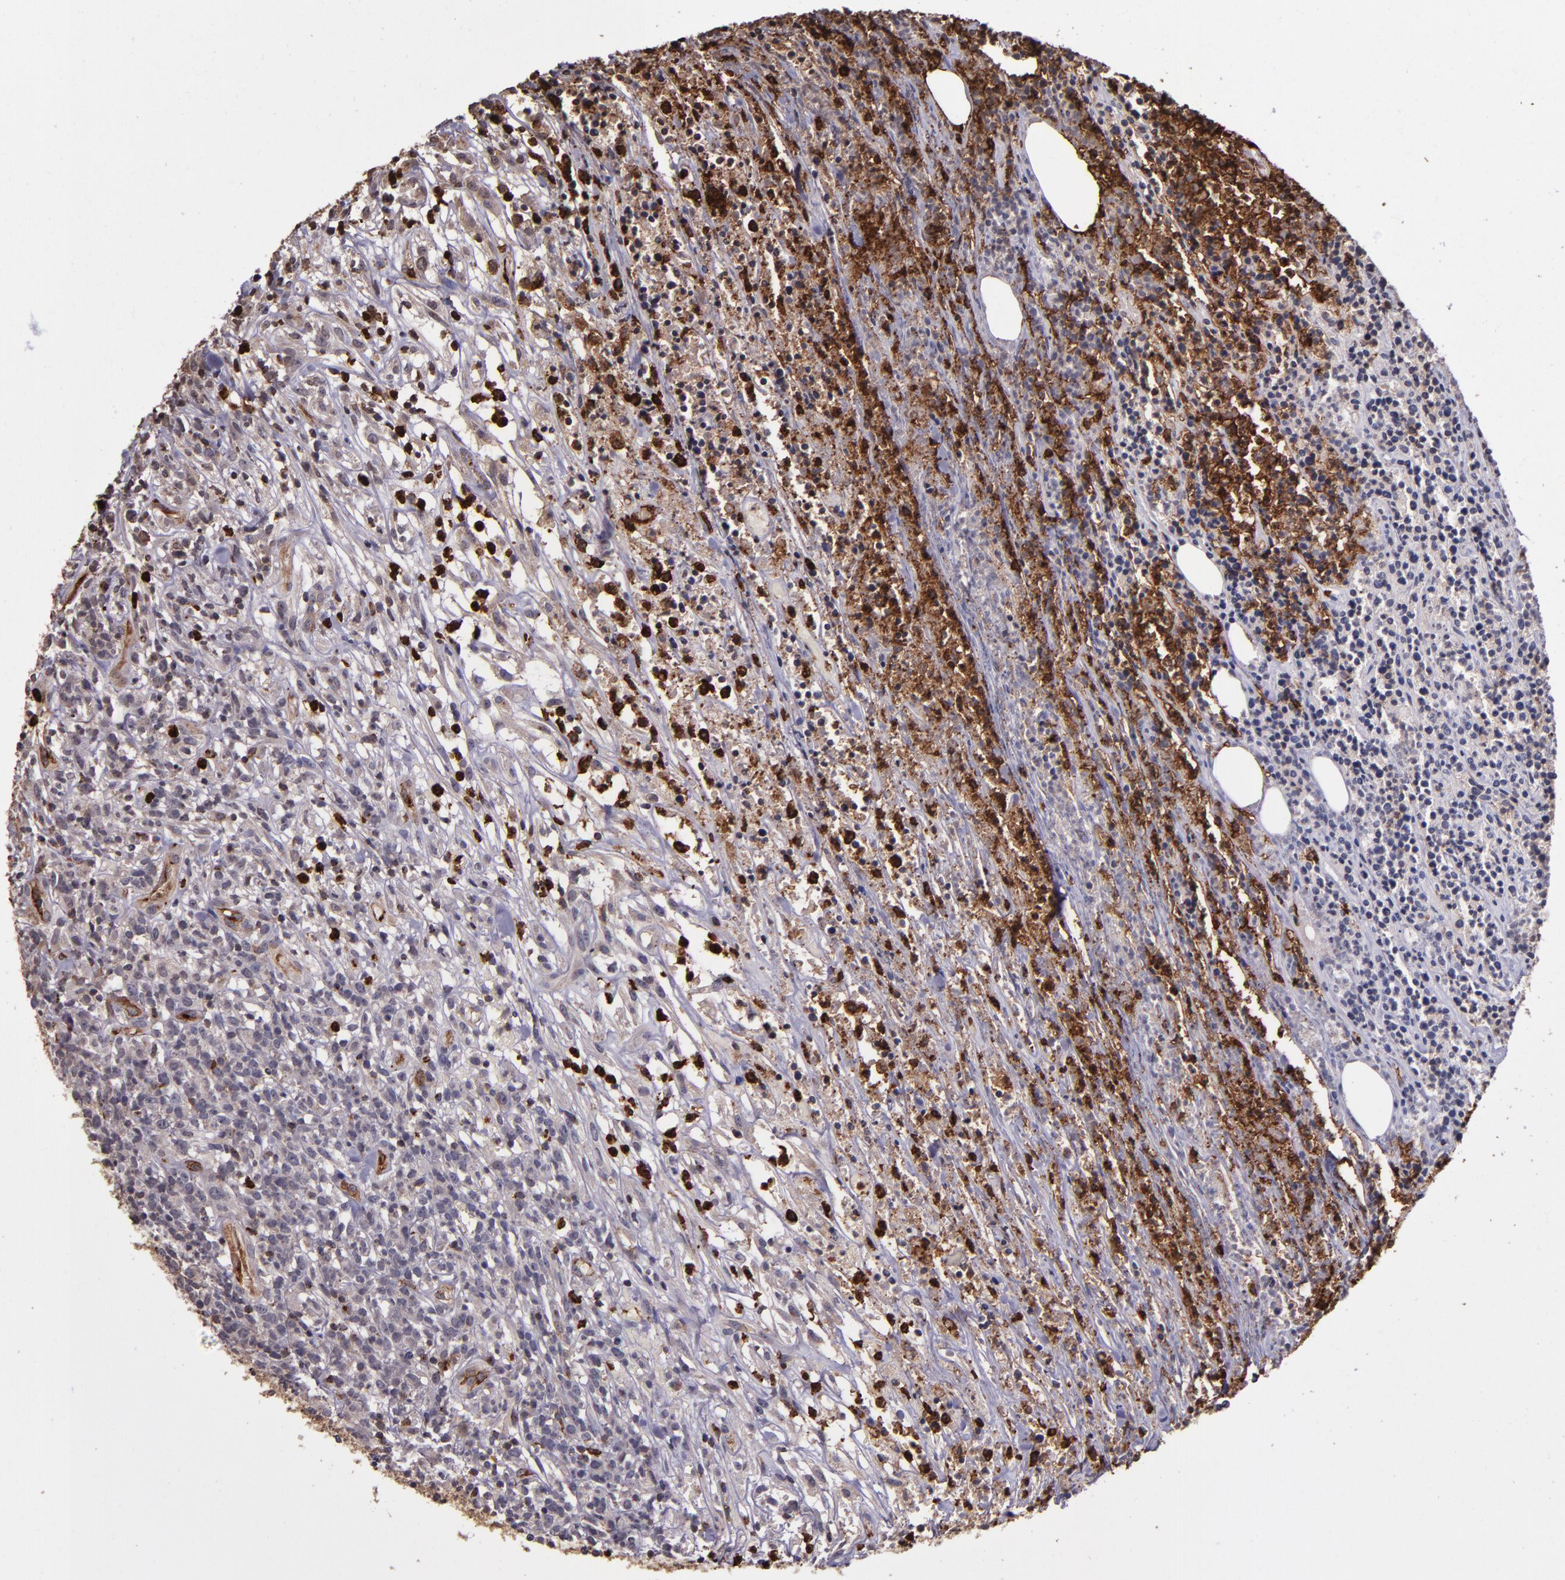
{"staining": {"intensity": "moderate", "quantity": "25%-75%", "location": "cytoplasmic/membranous"}, "tissue": "lymphoma", "cell_type": "Tumor cells", "image_type": "cancer", "snomed": [{"axis": "morphology", "description": "Malignant lymphoma, non-Hodgkin's type, High grade"}, {"axis": "topography", "description": "Lymph node"}], "caption": "IHC photomicrograph of neoplastic tissue: human lymphoma stained using immunohistochemistry exhibits medium levels of moderate protein expression localized specifically in the cytoplasmic/membranous of tumor cells, appearing as a cytoplasmic/membranous brown color.", "gene": "SLC2A3", "patient": {"sex": "female", "age": 73}}